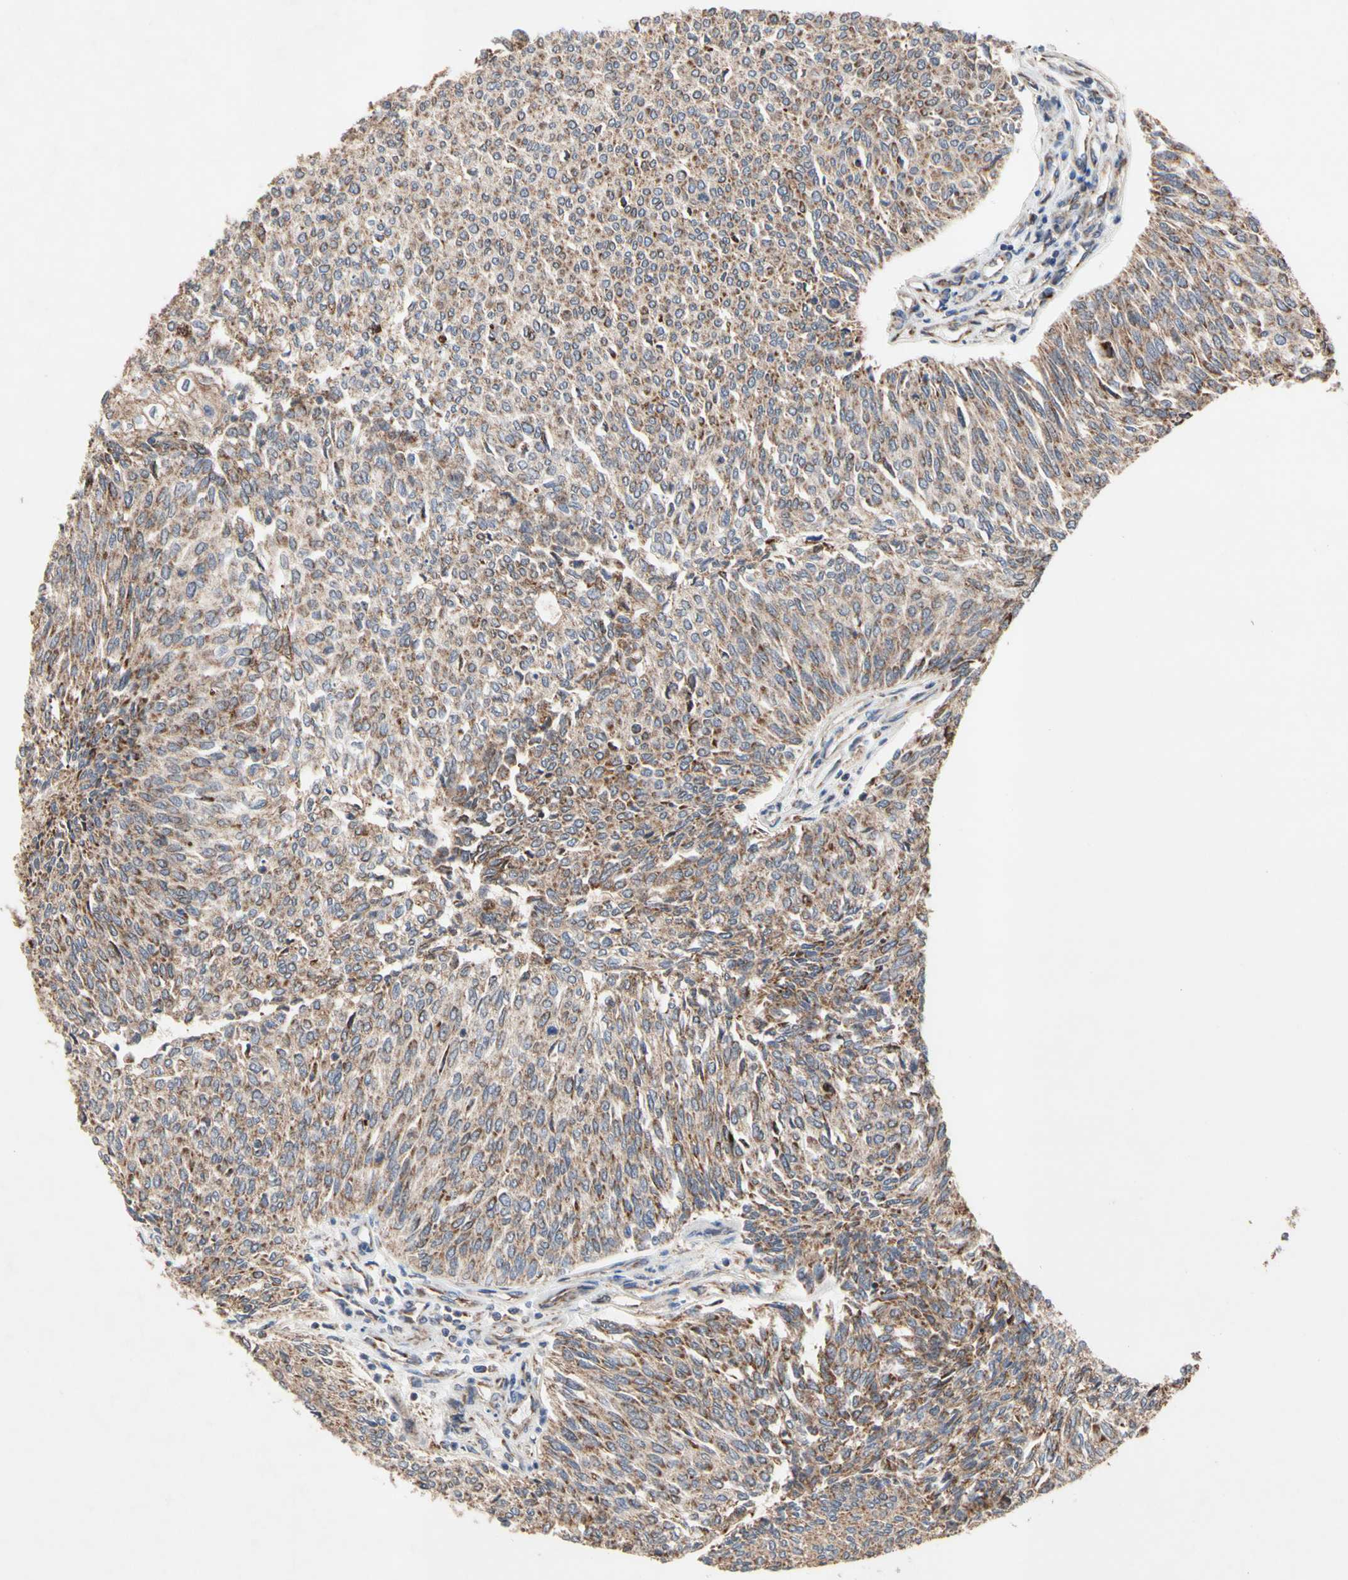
{"staining": {"intensity": "moderate", "quantity": ">75%", "location": "cytoplasmic/membranous"}, "tissue": "urothelial cancer", "cell_type": "Tumor cells", "image_type": "cancer", "snomed": [{"axis": "morphology", "description": "Urothelial carcinoma, Low grade"}, {"axis": "topography", "description": "Urinary bladder"}], "caption": "Immunohistochemical staining of urothelial cancer displays medium levels of moderate cytoplasmic/membranous expression in about >75% of tumor cells. (DAB IHC with brightfield microscopy, high magnification).", "gene": "GPD2", "patient": {"sex": "female", "age": 79}}